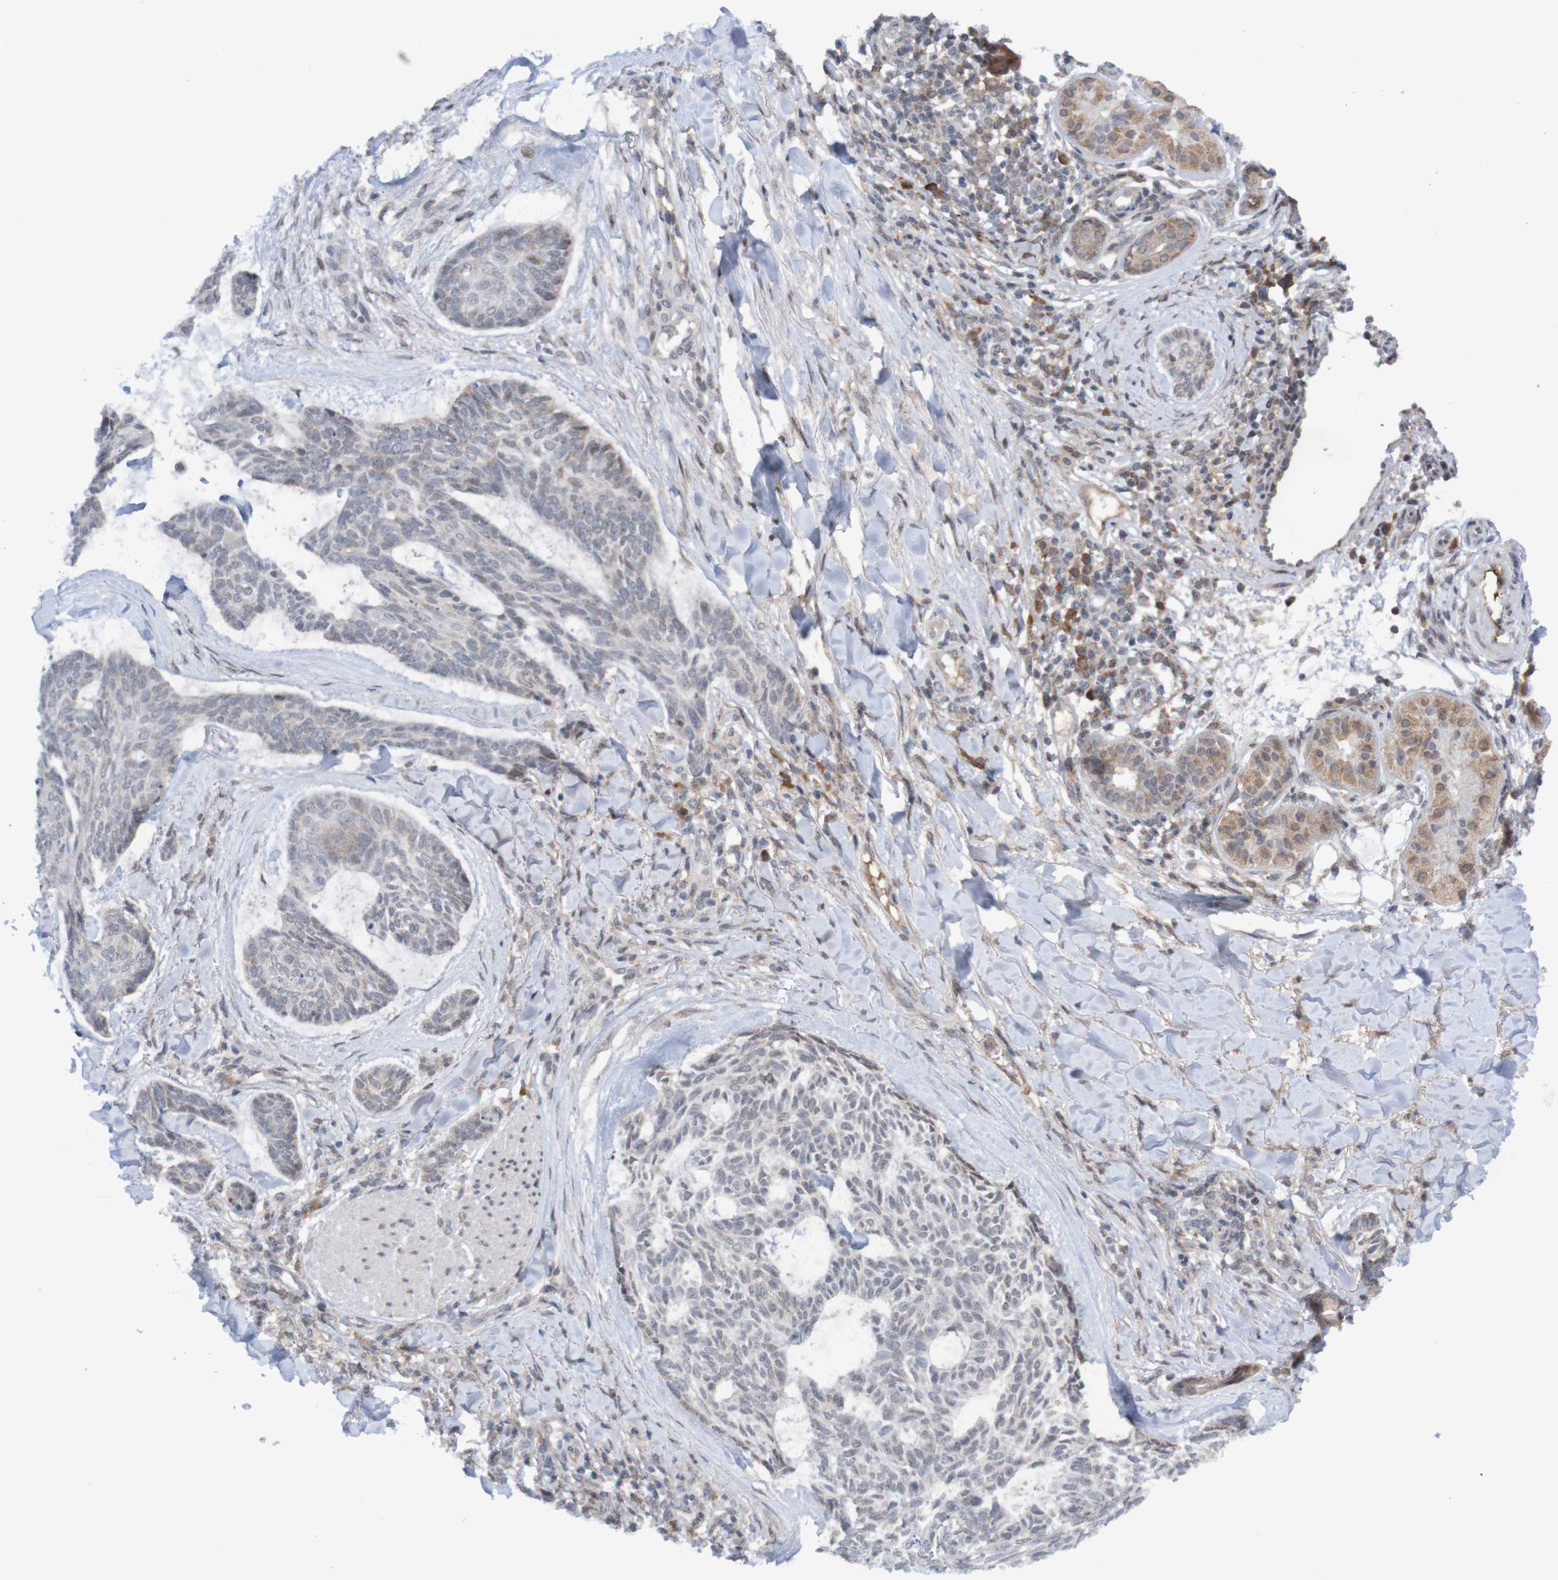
{"staining": {"intensity": "negative", "quantity": "none", "location": "none"}, "tissue": "skin cancer", "cell_type": "Tumor cells", "image_type": "cancer", "snomed": [{"axis": "morphology", "description": "Basal cell carcinoma"}, {"axis": "topography", "description": "Skin"}], "caption": "Human basal cell carcinoma (skin) stained for a protein using immunohistochemistry (IHC) displays no positivity in tumor cells.", "gene": "ITLN1", "patient": {"sex": "male", "age": 43}}